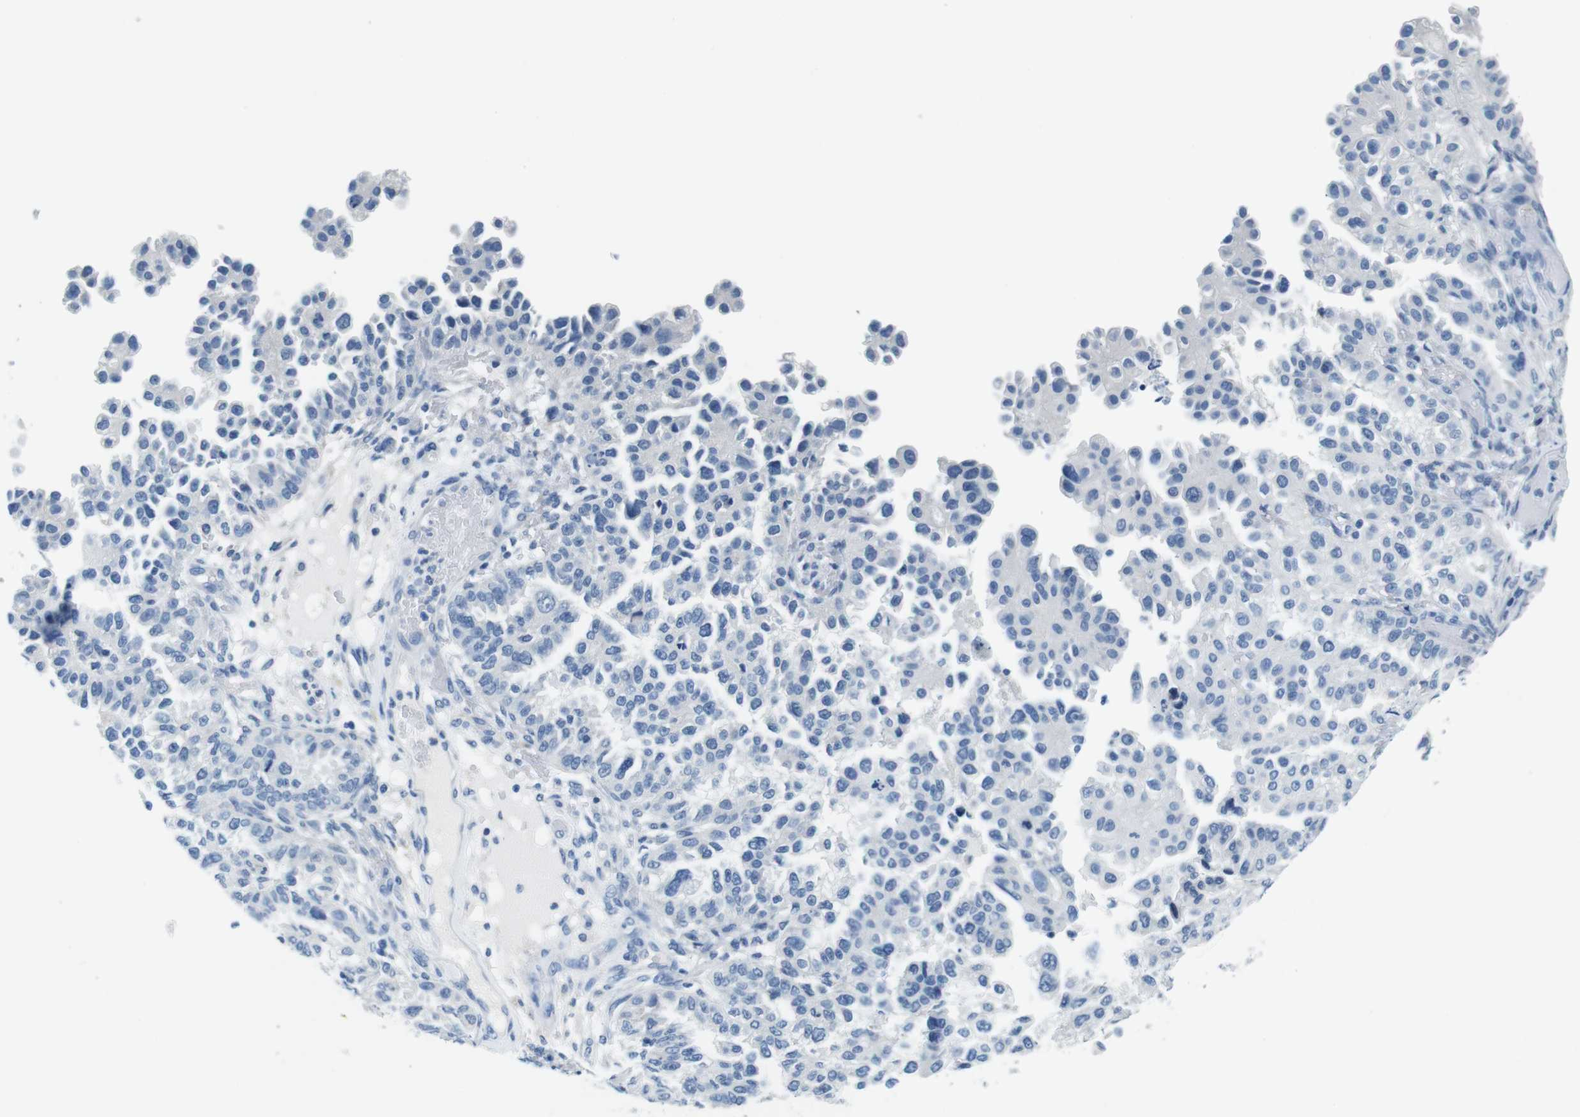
{"staining": {"intensity": "negative", "quantity": "none", "location": "none"}, "tissue": "endometrial cancer", "cell_type": "Tumor cells", "image_type": "cancer", "snomed": [{"axis": "morphology", "description": "Adenocarcinoma, NOS"}, {"axis": "topography", "description": "Endometrium"}], "caption": "Immunohistochemical staining of human endometrial cancer (adenocarcinoma) shows no significant staining in tumor cells. The staining was performed using DAB (3,3'-diaminobenzidine) to visualize the protein expression in brown, while the nuclei were stained in blue with hematoxylin (Magnification: 20x).", "gene": "IGHD", "patient": {"sex": "female", "age": 85}}